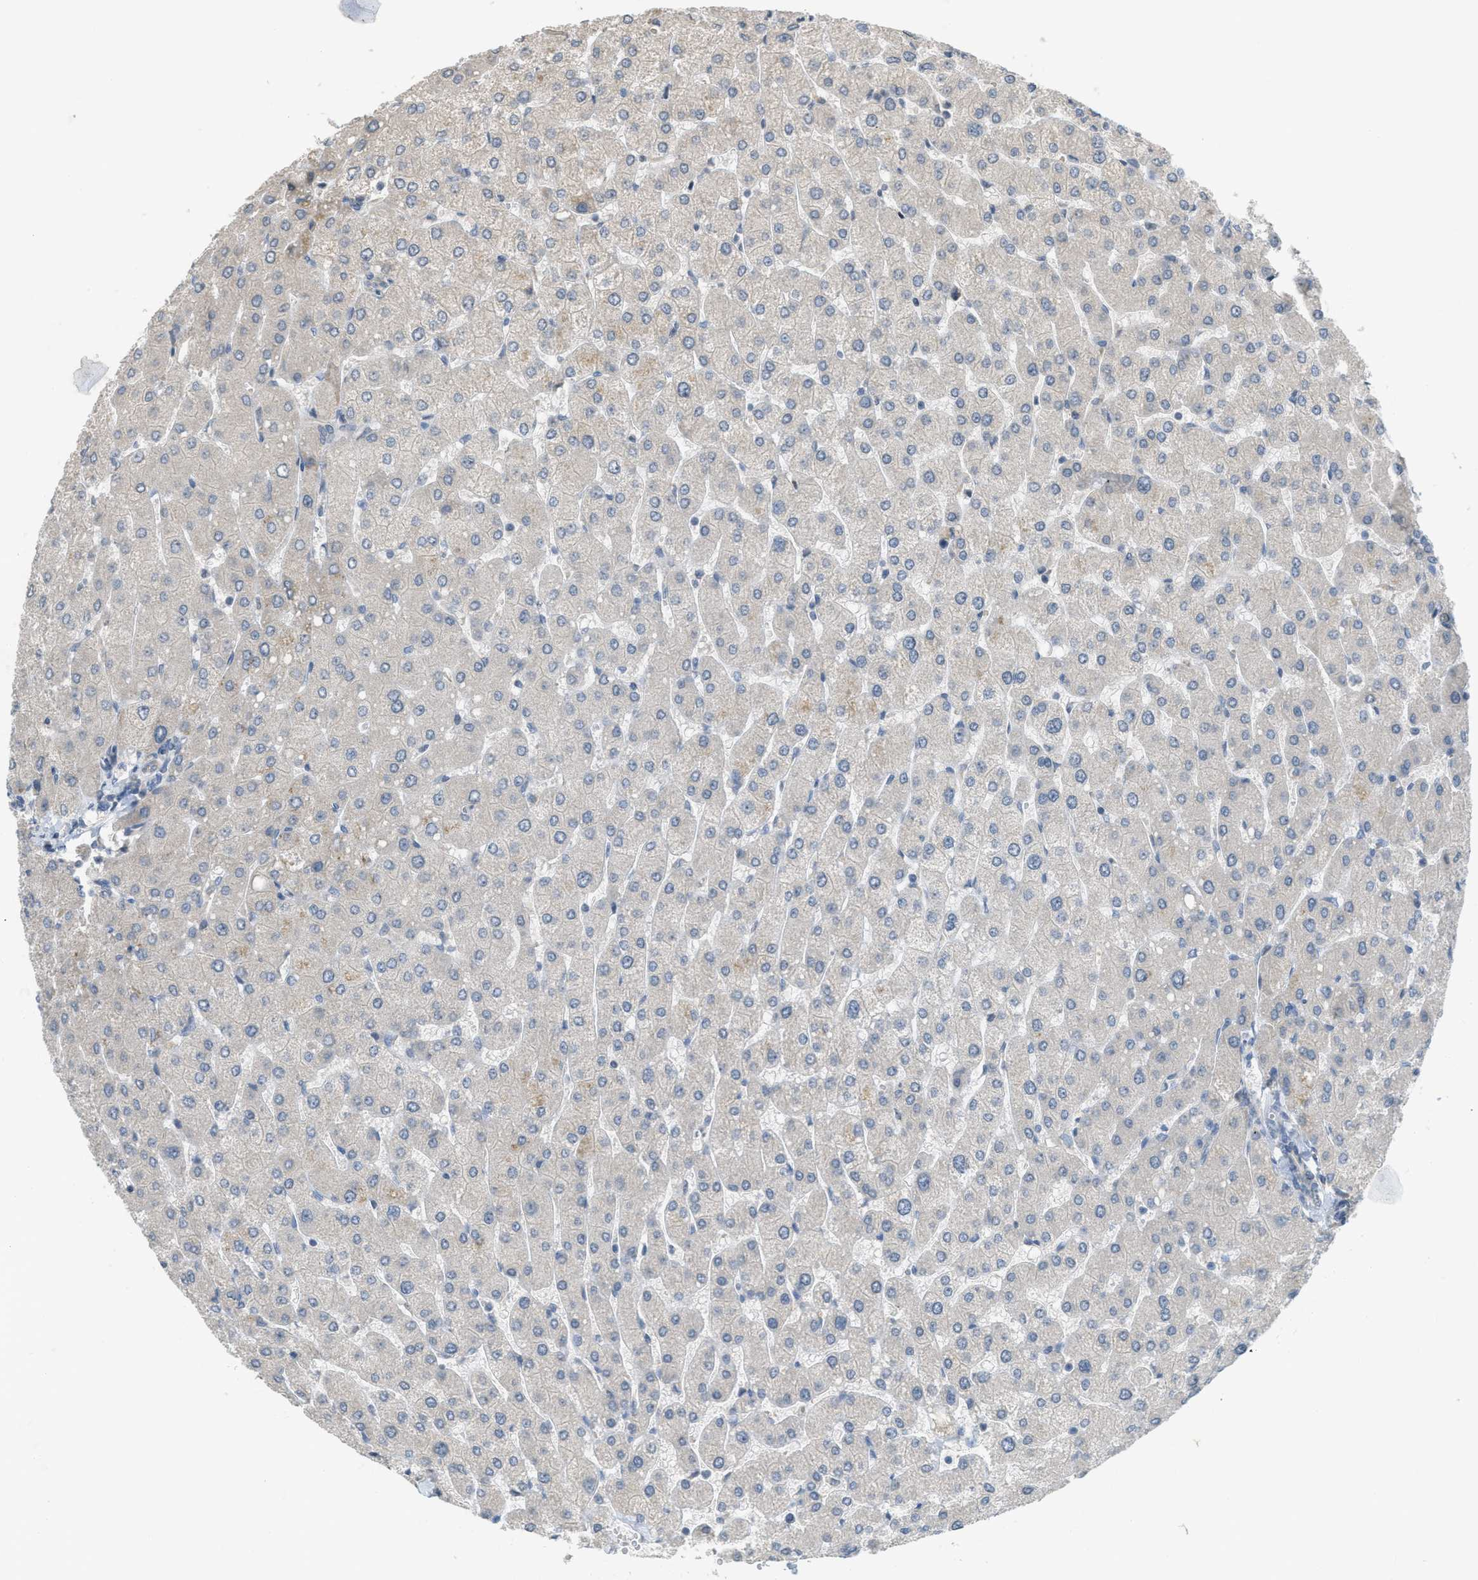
{"staining": {"intensity": "negative", "quantity": "none", "location": "none"}, "tissue": "liver", "cell_type": "Cholangiocytes", "image_type": "normal", "snomed": [{"axis": "morphology", "description": "Normal tissue, NOS"}, {"axis": "topography", "description": "Liver"}], "caption": "IHC micrograph of normal liver: human liver stained with DAB demonstrates no significant protein staining in cholangiocytes. (DAB (3,3'-diaminobenzidine) immunohistochemistry (IHC) with hematoxylin counter stain).", "gene": "TXNDC2", "patient": {"sex": "male", "age": 55}}